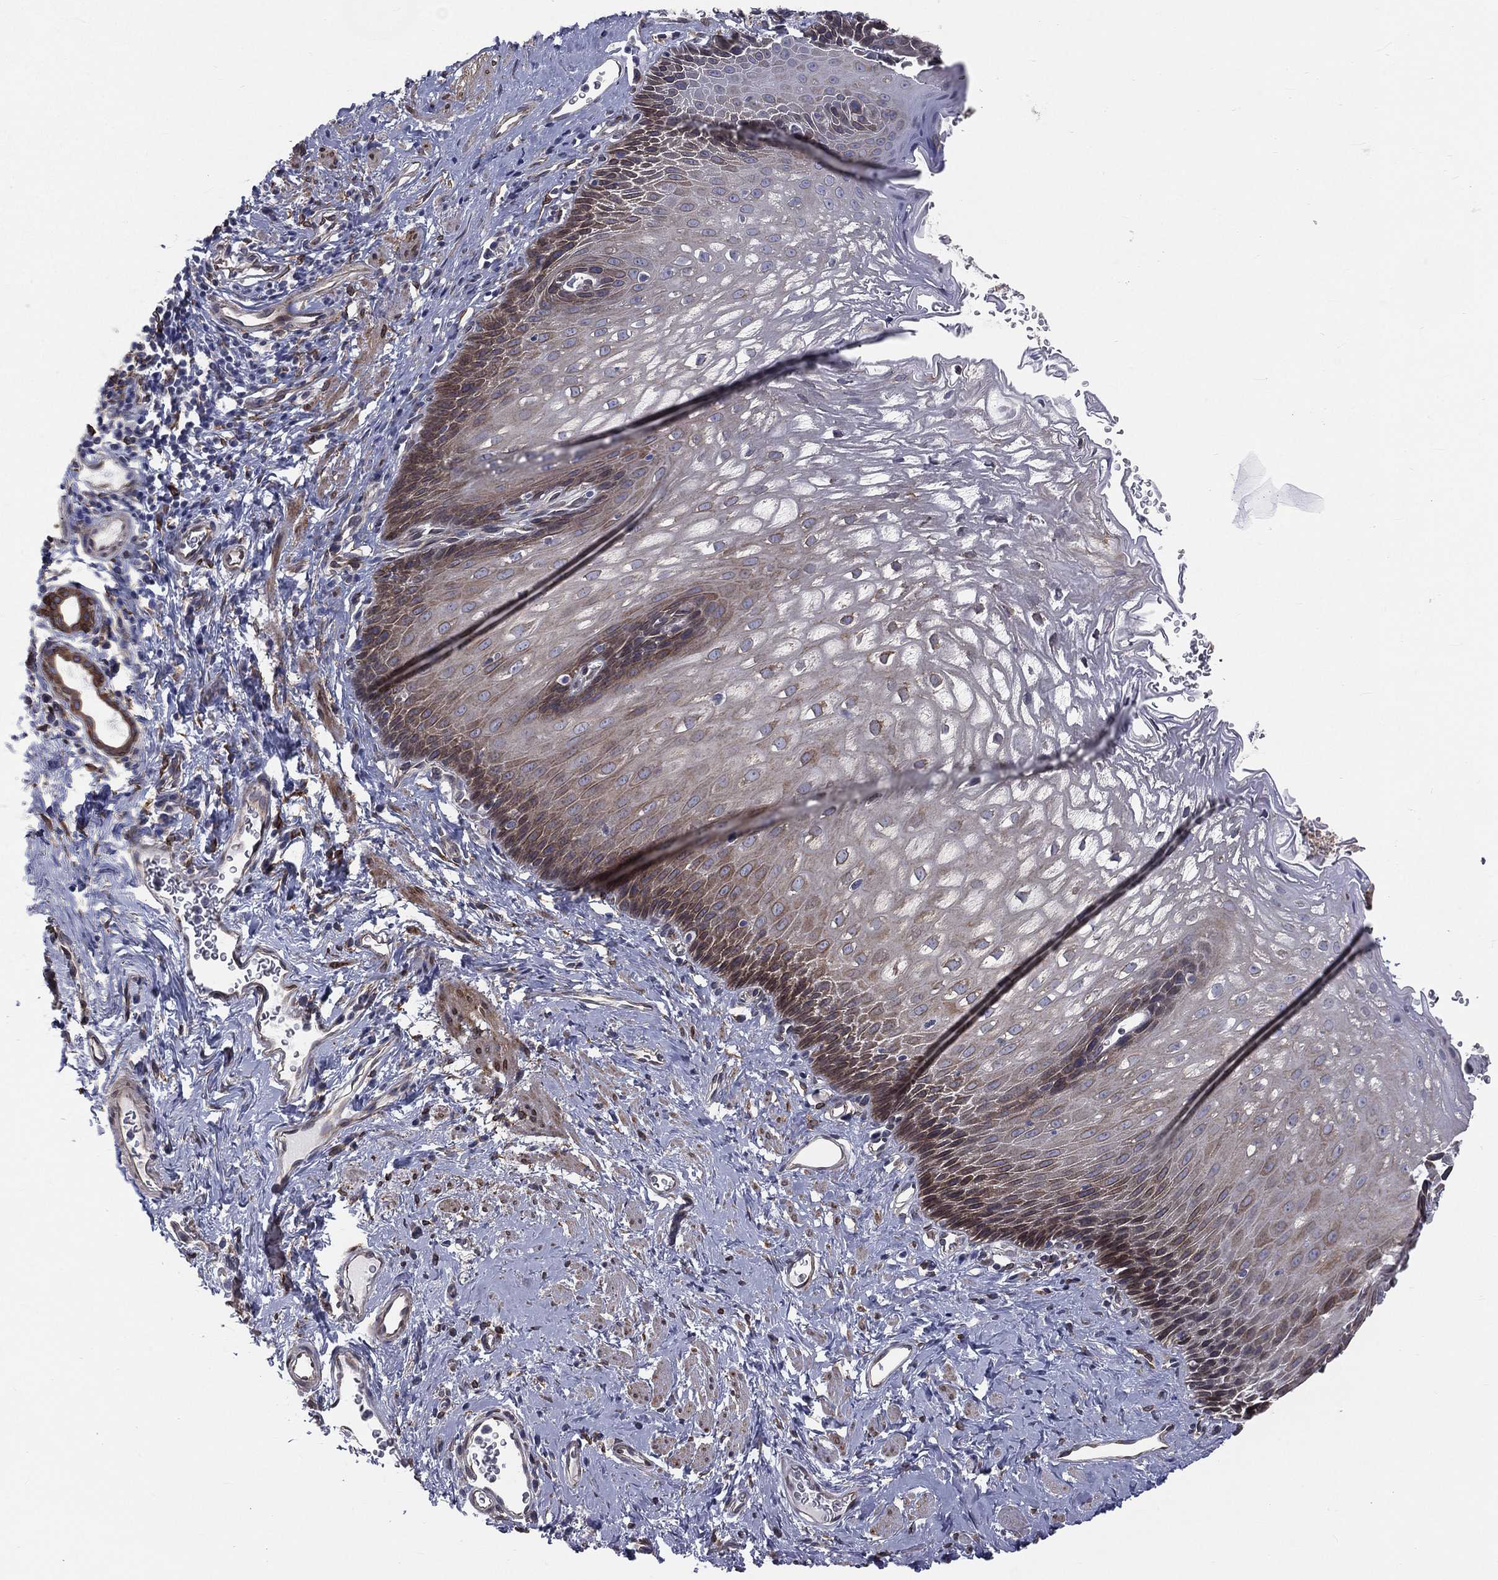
{"staining": {"intensity": "moderate", "quantity": "<25%", "location": "cytoplasmic/membranous"}, "tissue": "esophagus", "cell_type": "Squamous epithelial cells", "image_type": "normal", "snomed": [{"axis": "morphology", "description": "Normal tissue, NOS"}, {"axis": "topography", "description": "Esophagus"}], "caption": "The image shows a brown stain indicating the presence of a protein in the cytoplasmic/membranous of squamous epithelial cells in esophagus.", "gene": "PGRMC1", "patient": {"sex": "male", "age": 64}}